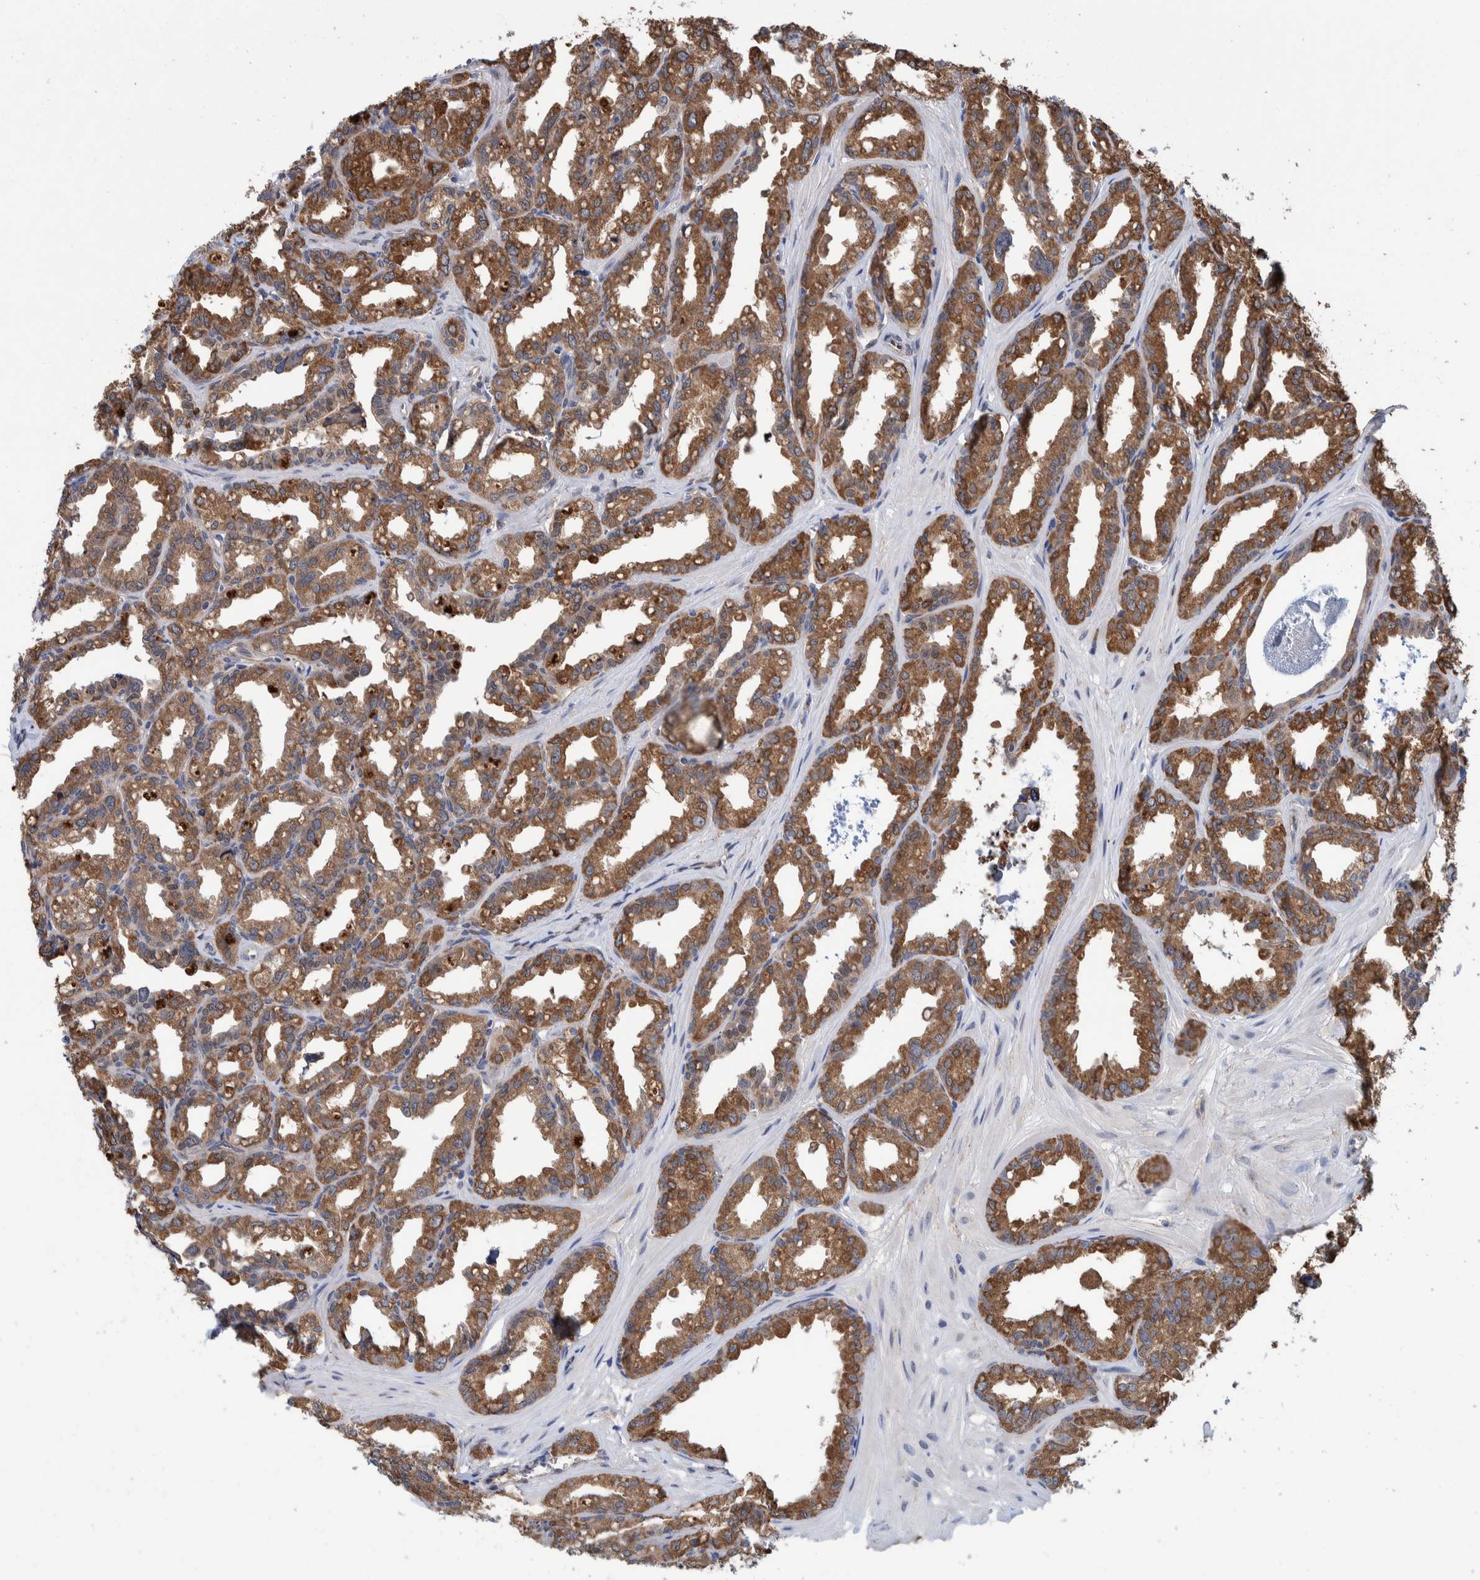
{"staining": {"intensity": "moderate", "quantity": ">75%", "location": "cytoplasmic/membranous"}, "tissue": "seminal vesicle", "cell_type": "Glandular cells", "image_type": "normal", "snomed": [{"axis": "morphology", "description": "Normal tissue, NOS"}, {"axis": "topography", "description": "Prostate"}, {"axis": "topography", "description": "Seminal veicle"}], "caption": "Immunohistochemical staining of normal human seminal vesicle demonstrates medium levels of moderate cytoplasmic/membranous staining in approximately >75% of glandular cells.", "gene": "PFAS", "patient": {"sex": "male", "age": 51}}